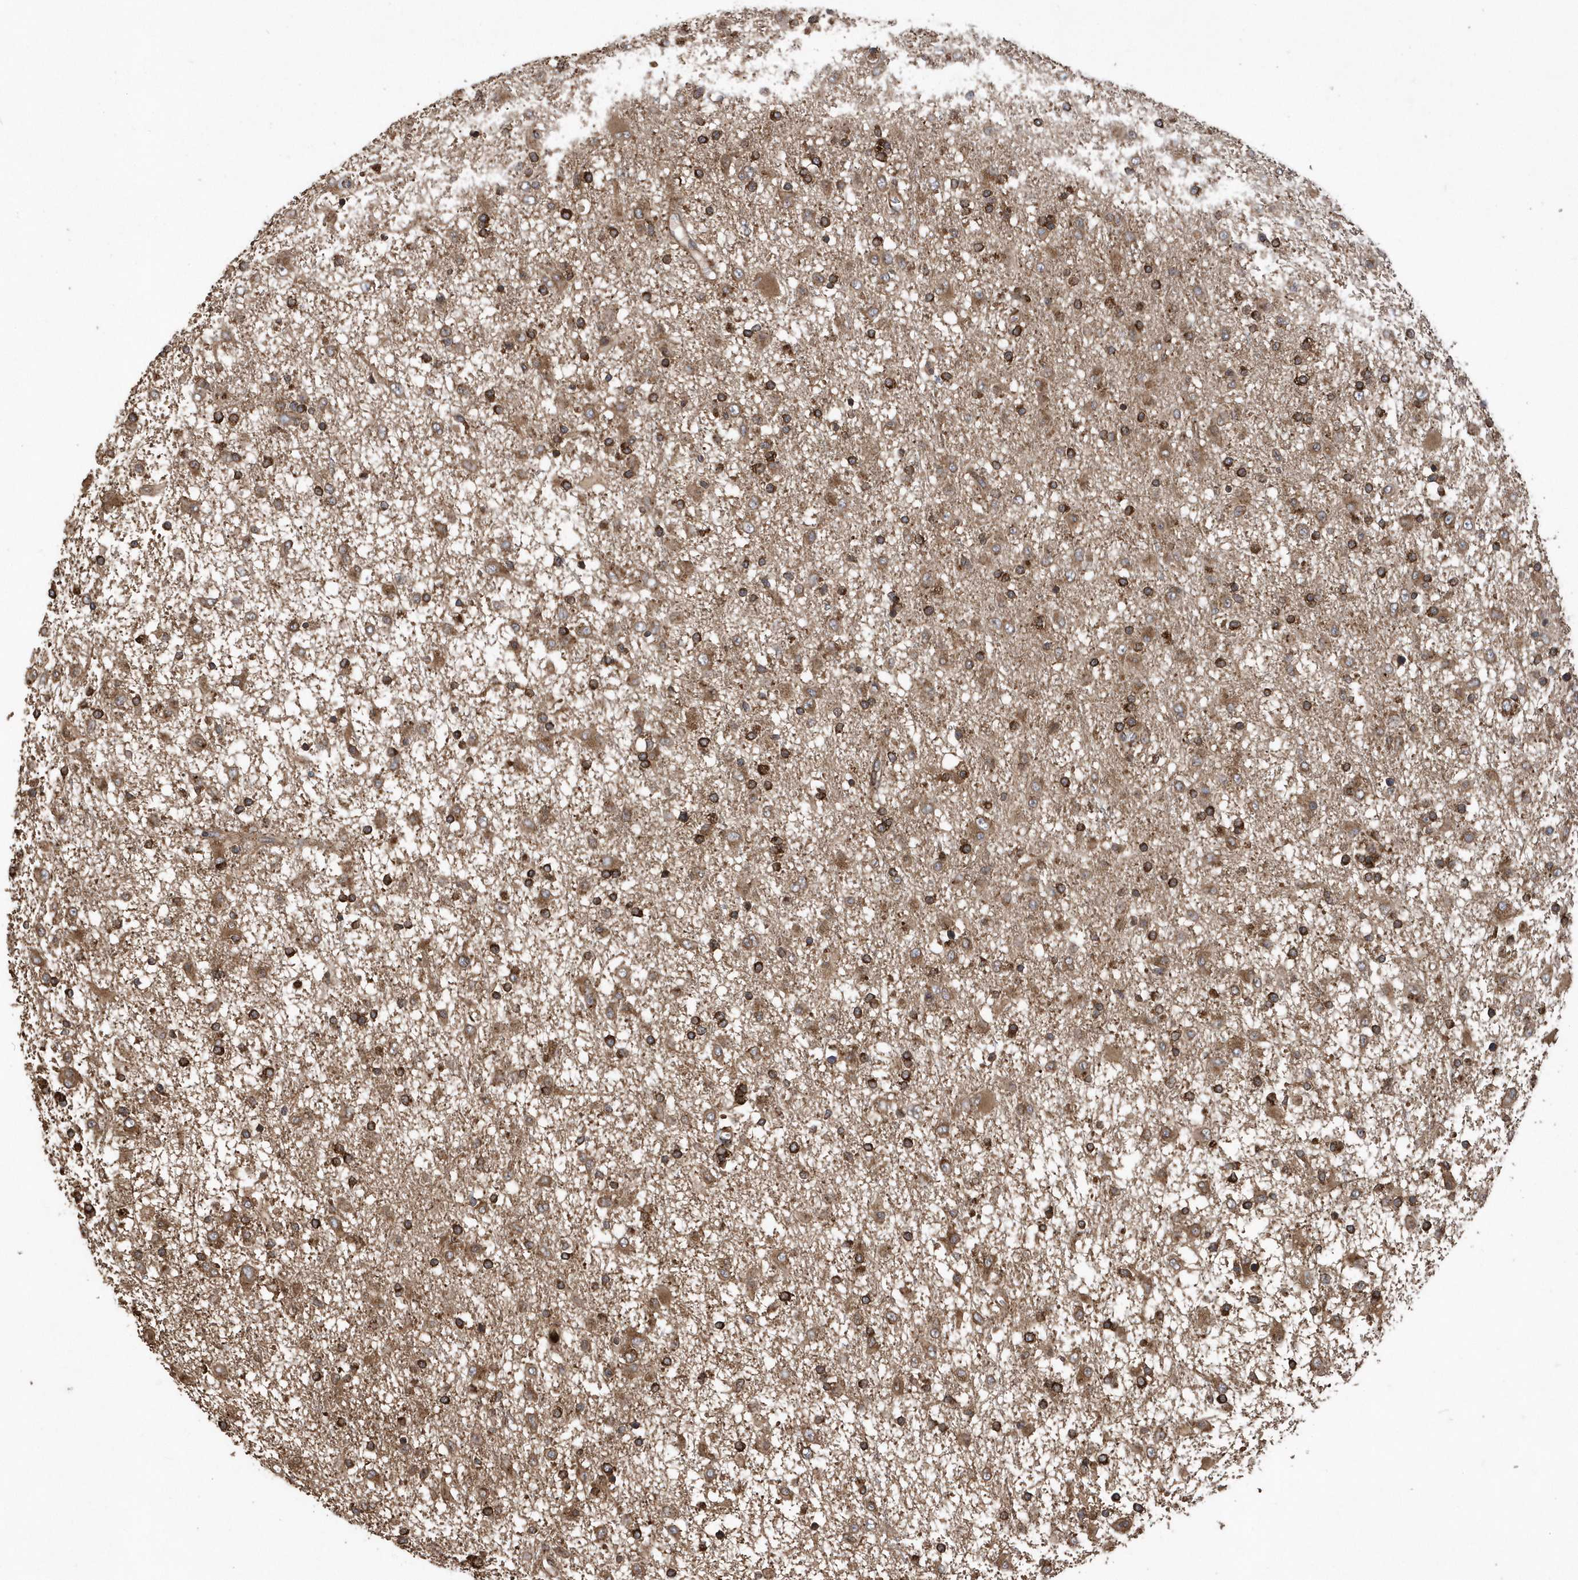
{"staining": {"intensity": "strong", "quantity": ">75%", "location": "cytoplasmic/membranous"}, "tissue": "glioma", "cell_type": "Tumor cells", "image_type": "cancer", "snomed": [{"axis": "morphology", "description": "Glioma, malignant, Low grade"}, {"axis": "topography", "description": "Brain"}], "caption": "Immunohistochemical staining of malignant glioma (low-grade) shows strong cytoplasmic/membranous protein positivity in approximately >75% of tumor cells.", "gene": "WASHC5", "patient": {"sex": "male", "age": 65}}